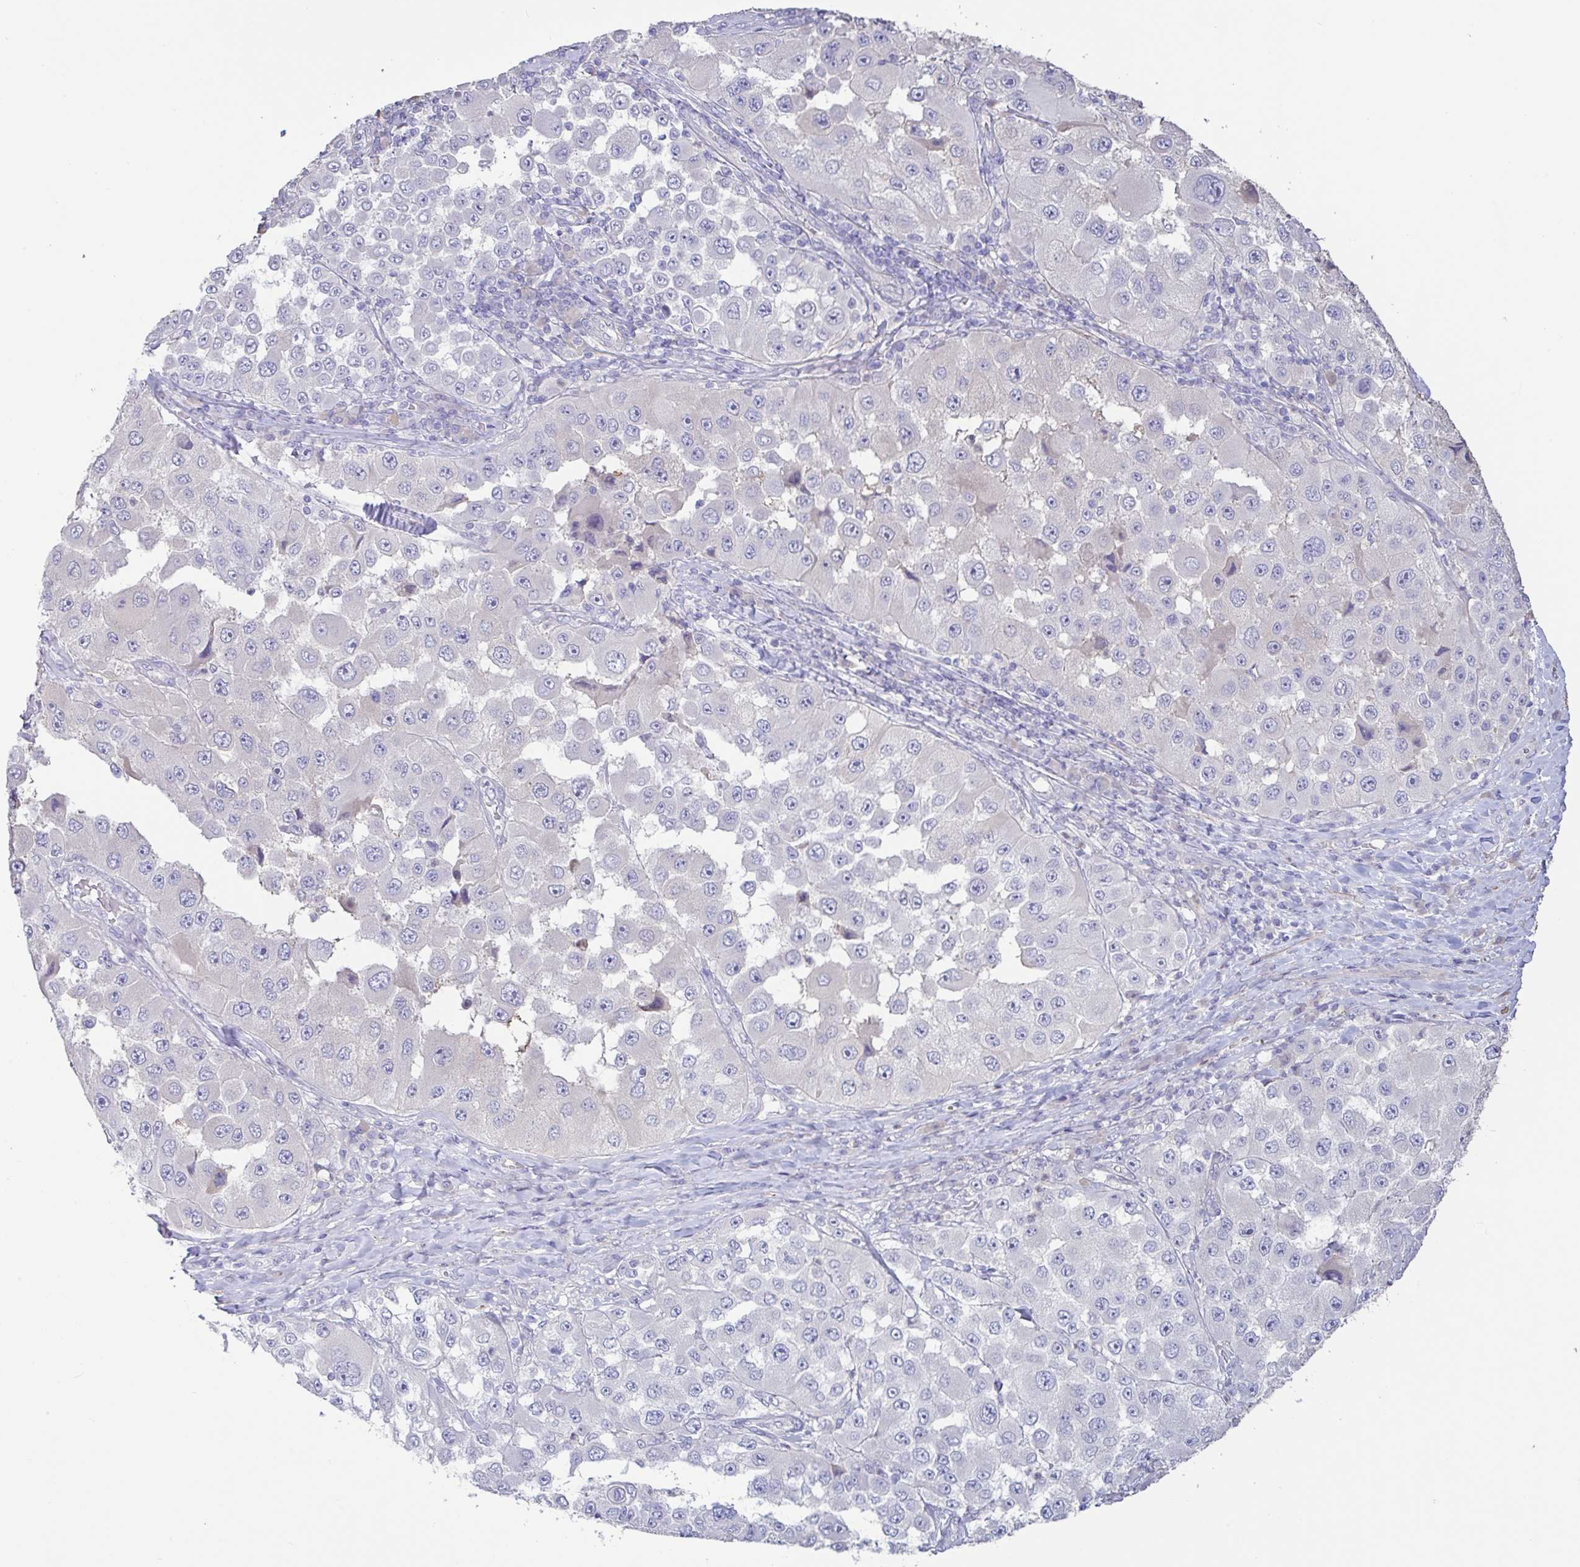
{"staining": {"intensity": "negative", "quantity": "none", "location": "none"}, "tissue": "melanoma", "cell_type": "Tumor cells", "image_type": "cancer", "snomed": [{"axis": "morphology", "description": "Malignant melanoma, Metastatic site"}, {"axis": "topography", "description": "Lymph node"}], "caption": "Photomicrograph shows no significant protein expression in tumor cells of melanoma.", "gene": "PYGM", "patient": {"sex": "male", "age": 62}}